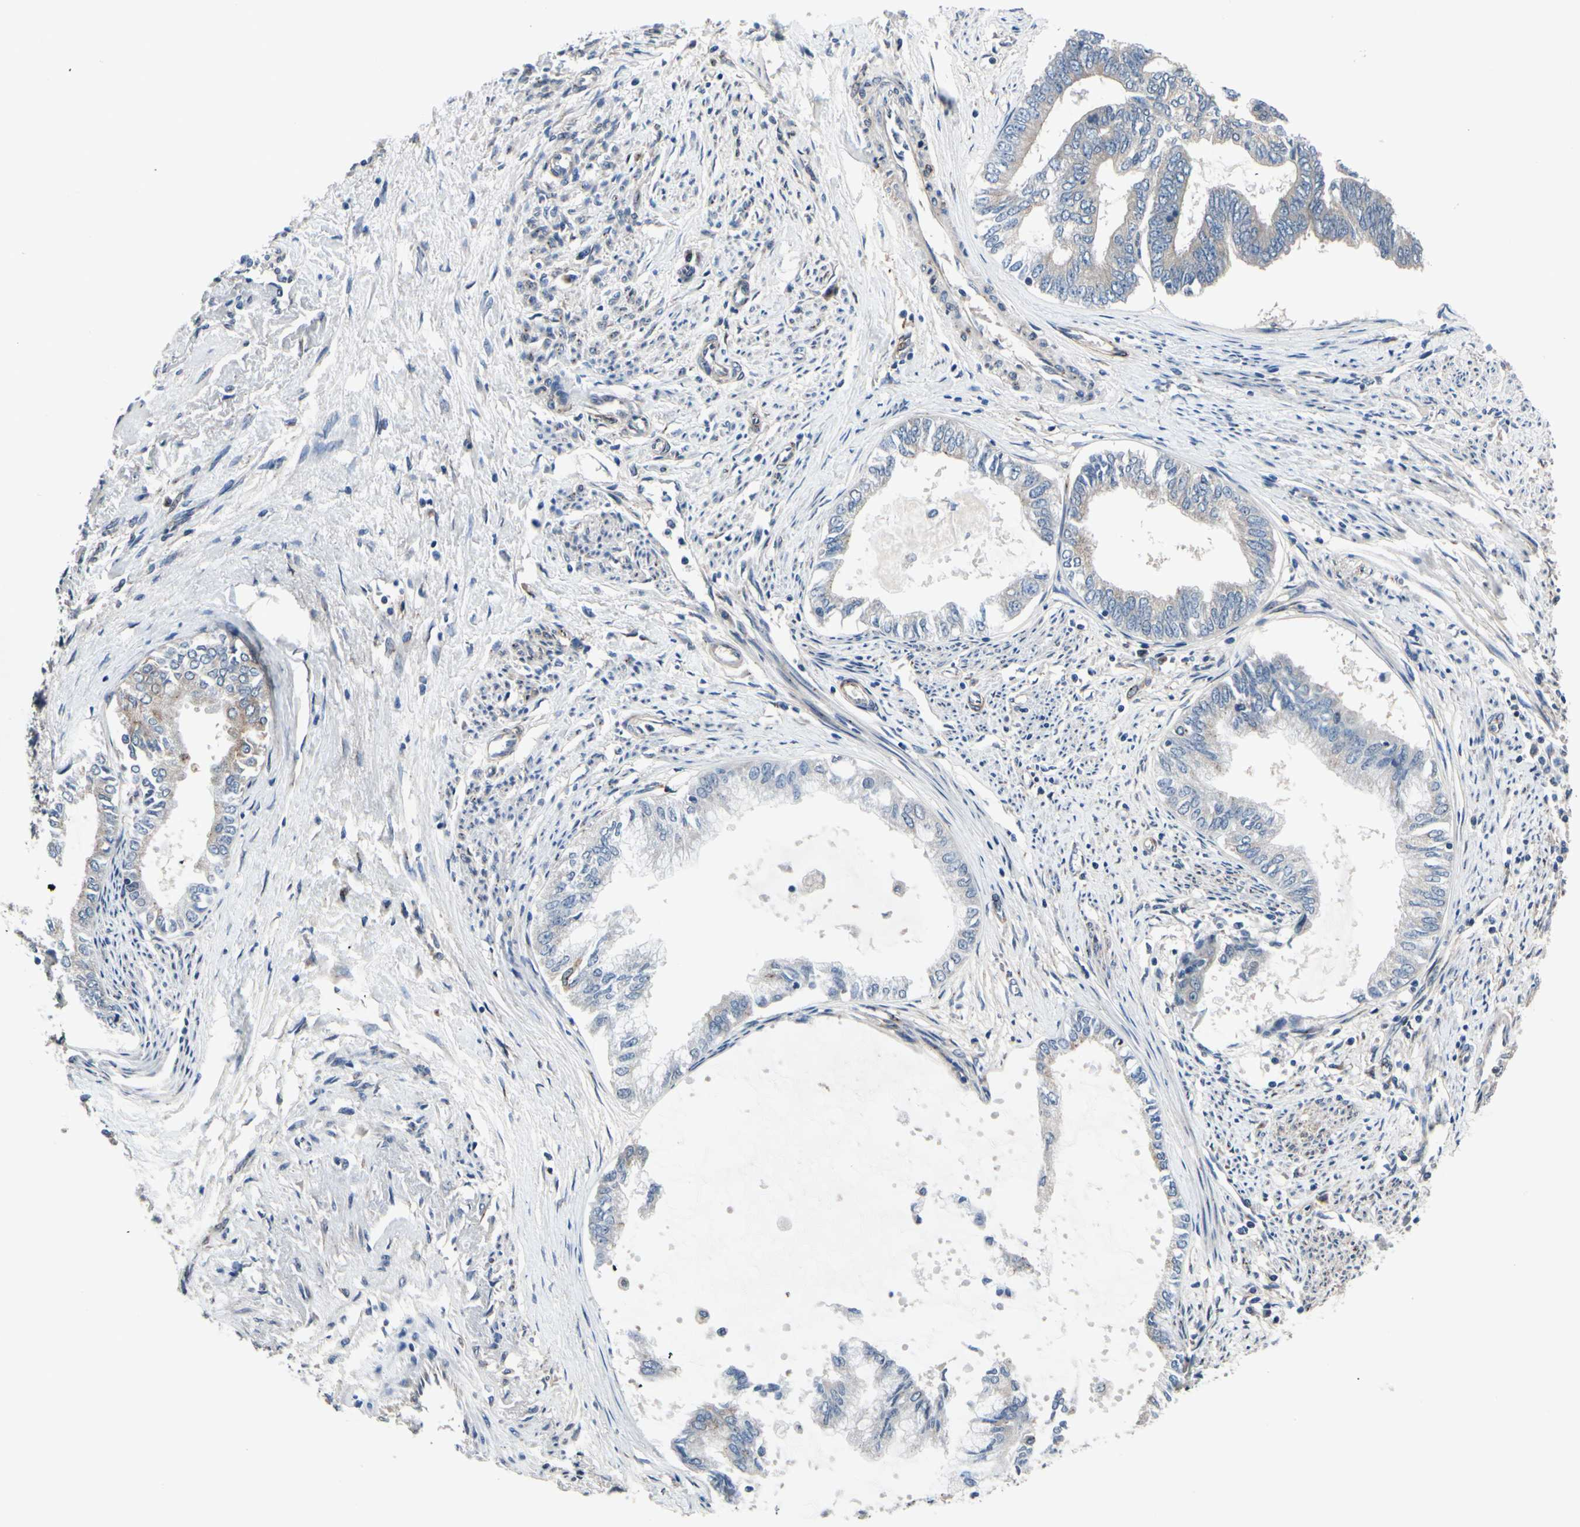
{"staining": {"intensity": "weak", "quantity": "<25%", "location": "cytoplasmic/membranous"}, "tissue": "endometrial cancer", "cell_type": "Tumor cells", "image_type": "cancer", "snomed": [{"axis": "morphology", "description": "Adenocarcinoma, NOS"}, {"axis": "topography", "description": "Endometrium"}], "caption": "IHC image of human endometrial cancer stained for a protein (brown), which shows no expression in tumor cells.", "gene": "PRKAR2B", "patient": {"sex": "female", "age": 86}}